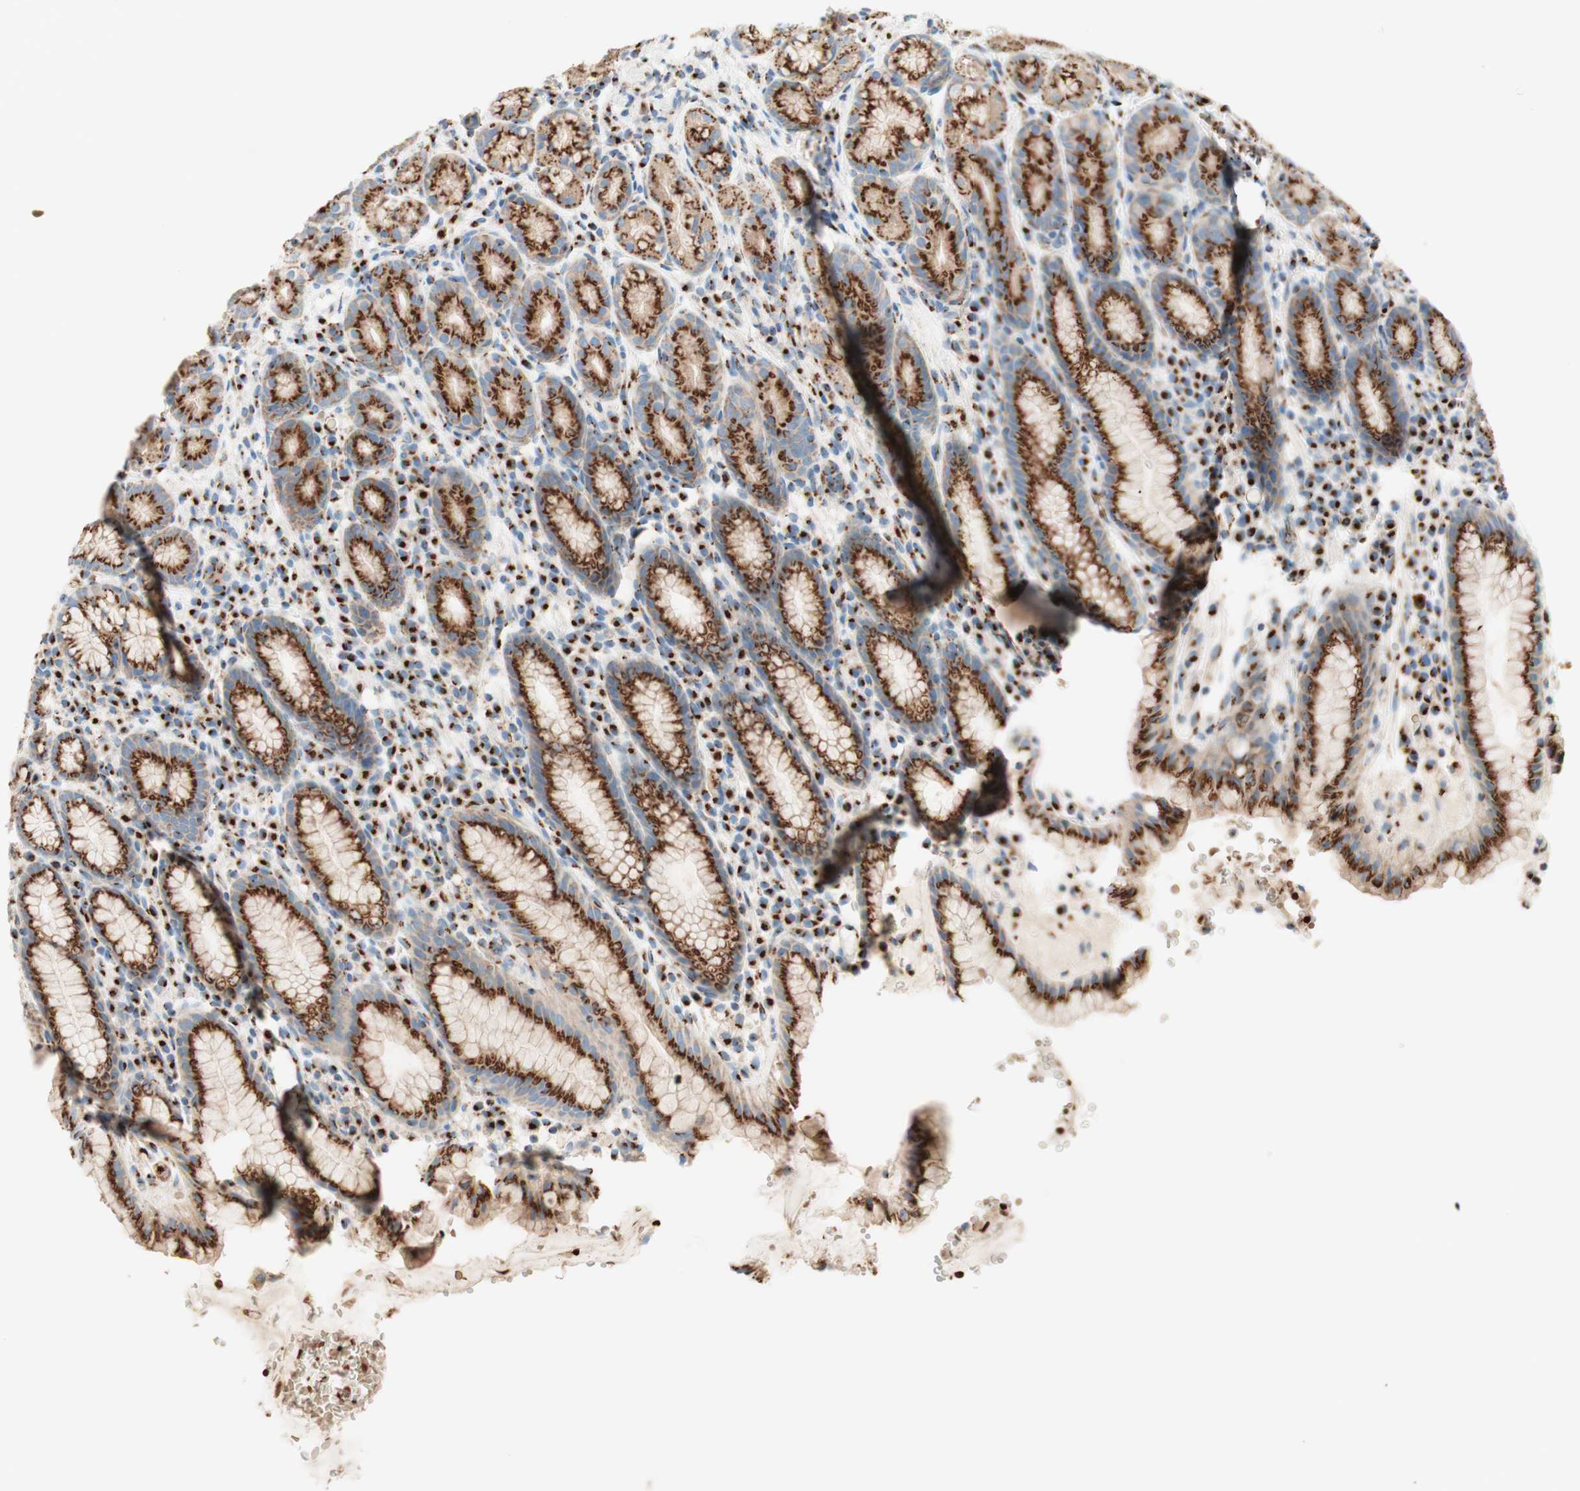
{"staining": {"intensity": "strong", "quantity": ">75%", "location": "cytoplasmic/membranous"}, "tissue": "stomach", "cell_type": "Glandular cells", "image_type": "normal", "snomed": [{"axis": "morphology", "description": "Normal tissue, NOS"}, {"axis": "topography", "description": "Stomach, lower"}], "caption": "Glandular cells display strong cytoplasmic/membranous staining in about >75% of cells in benign stomach. The protein of interest is shown in brown color, while the nuclei are stained blue.", "gene": "GOLGB1", "patient": {"sex": "male", "age": 52}}